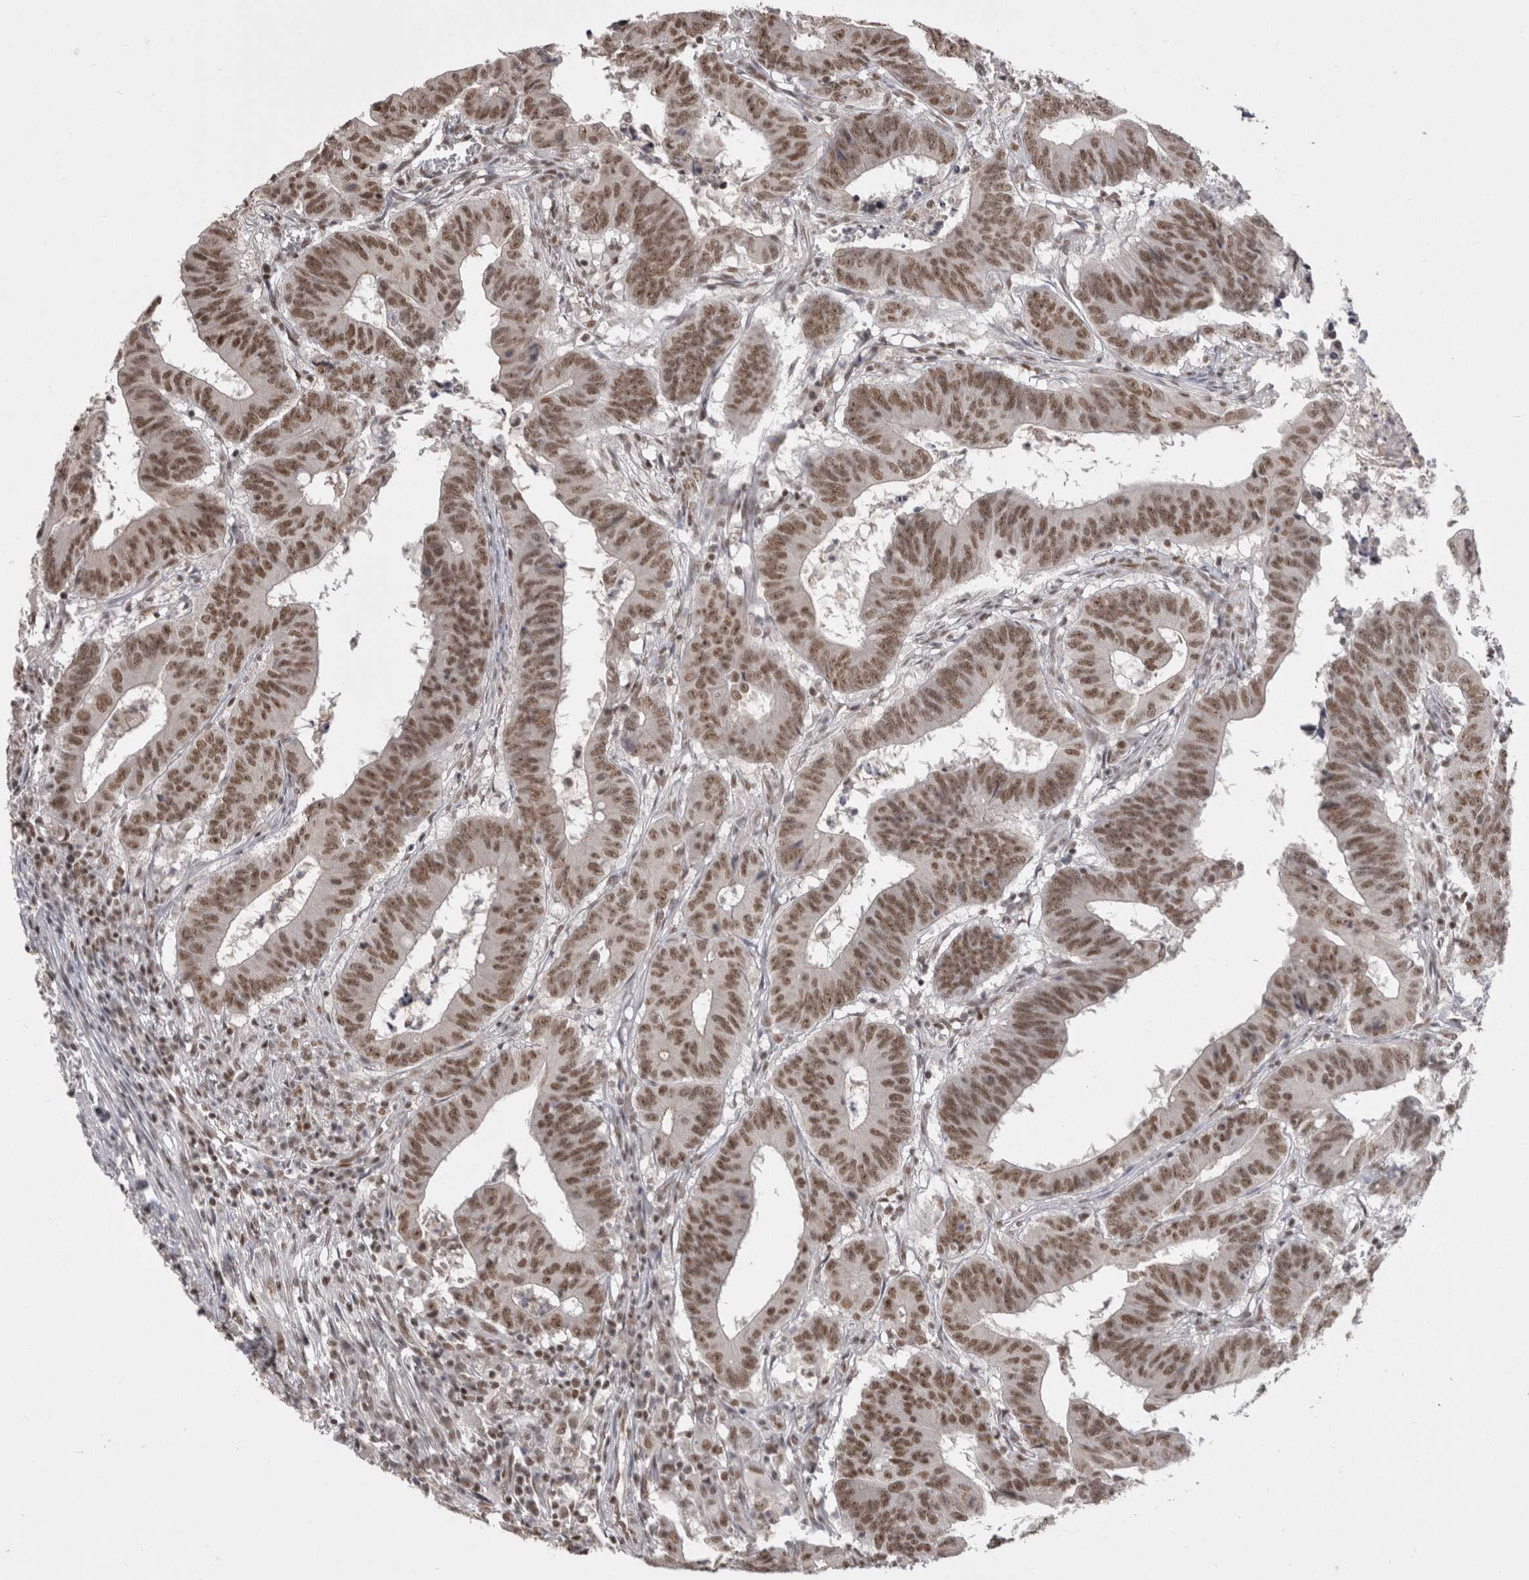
{"staining": {"intensity": "moderate", "quantity": ">75%", "location": "nuclear"}, "tissue": "colorectal cancer", "cell_type": "Tumor cells", "image_type": "cancer", "snomed": [{"axis": "morphology", "description": "Adenocarcinoma, NOS"}, {"axis": "topography", "description": "Colon"}], "caption": "There is medium levels of moderate nuclear positivity in tumor cells of colorectal cancer, as demonstrated by immunohistochemical staining (brown color).", "gene": "DAXX", "patient": {"sex": "male", "age": 45}}